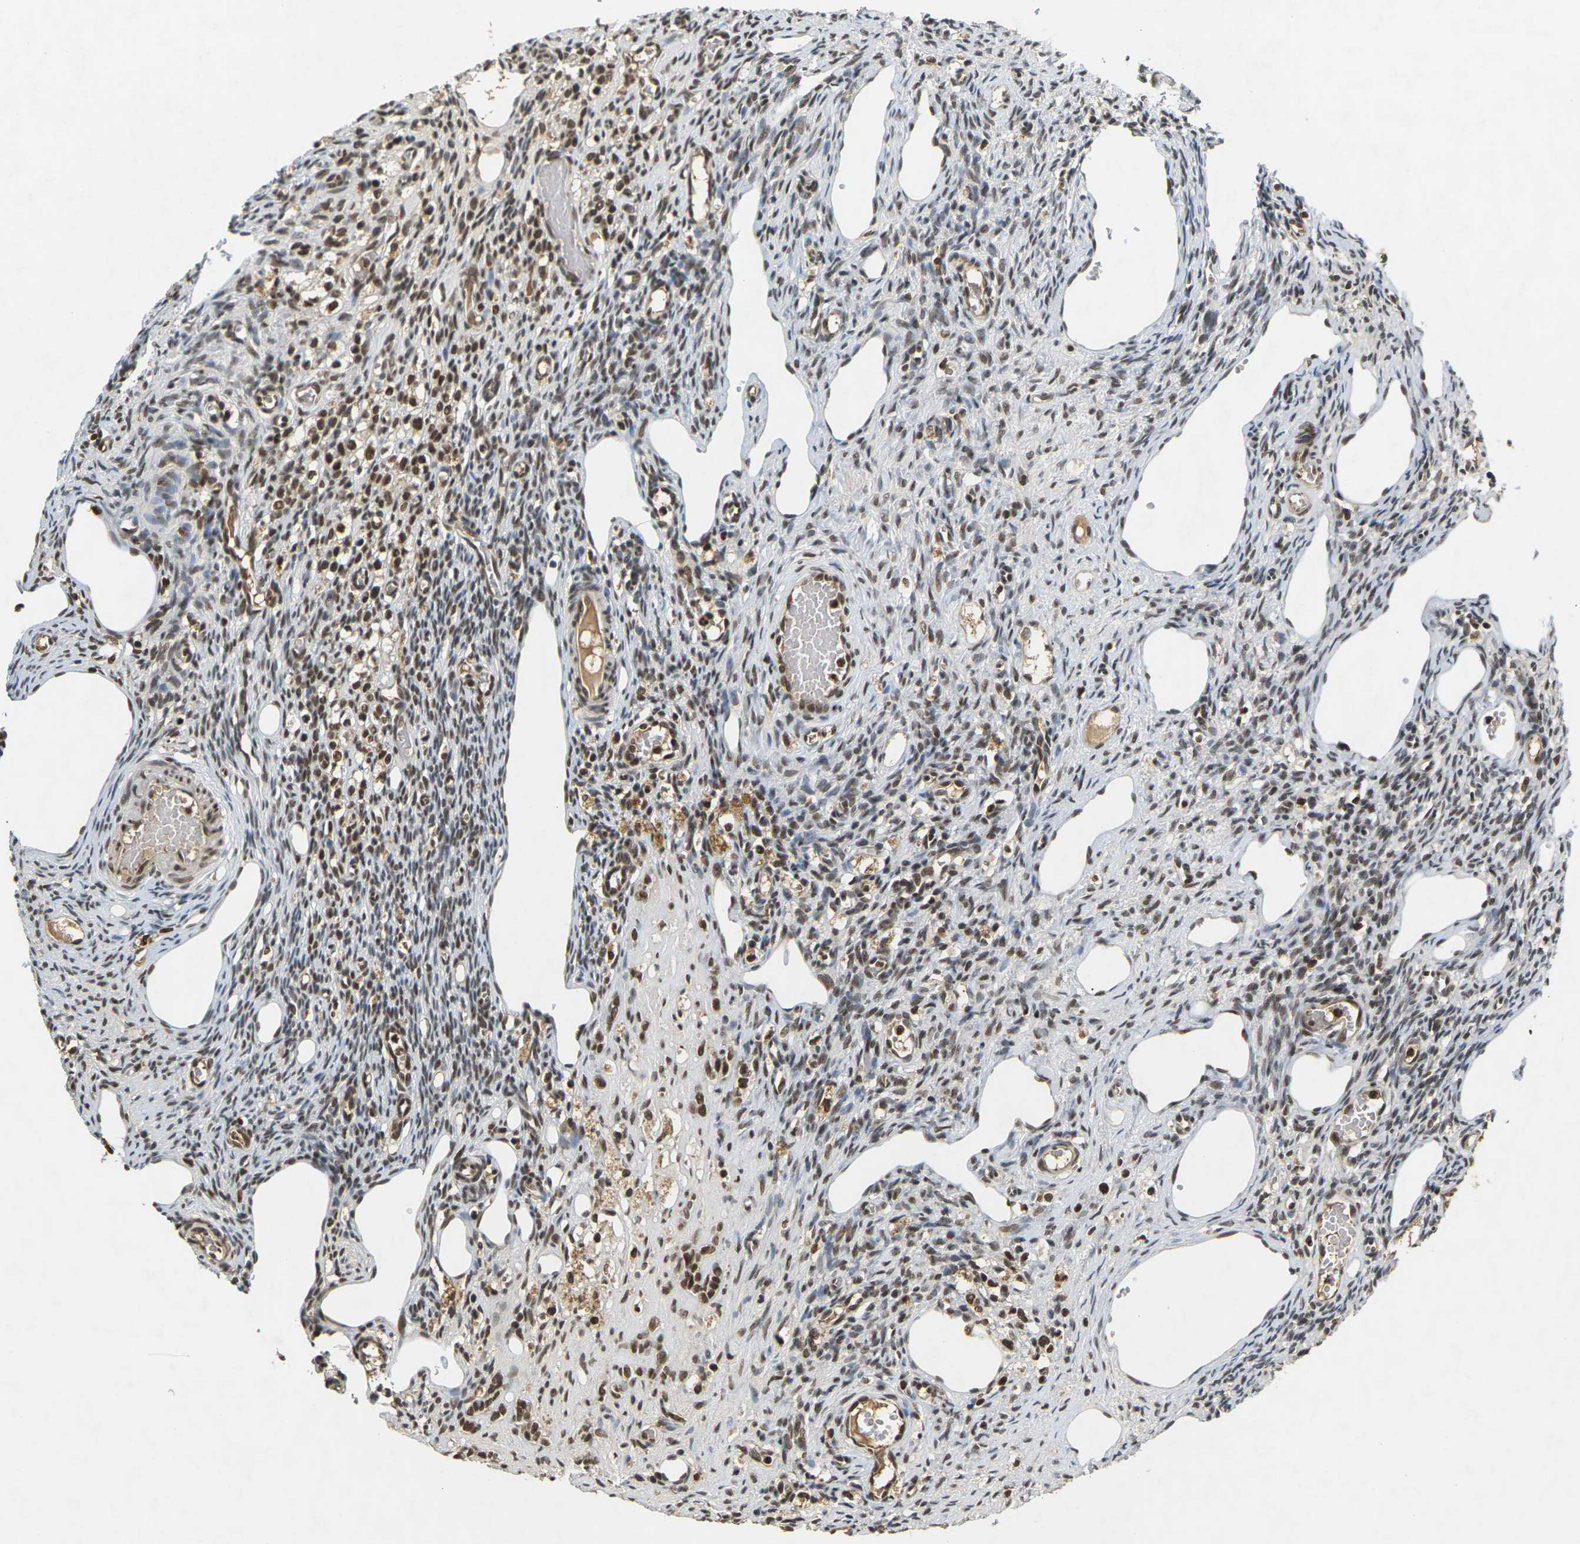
{"staining": {"intensity": "moderate", "quantity": ">75%", "location": "nuclear"}, "tissue": "ovary", "cell_type": "Ovarian stroma cells", "image_type": "normal", "snomed": [{"axis": "morphology", "description": "Normal tissue, NOS"}, {"axis": "topography", "description": "Ovary"}], "caption": "About >75% of ovarian stroma cells in benign ovary display moderate nuclear protein staining as visualized by brown immunohistochemical staining.", "gene": "NELFA", "patient": {"sex": "female", "age": 33}}